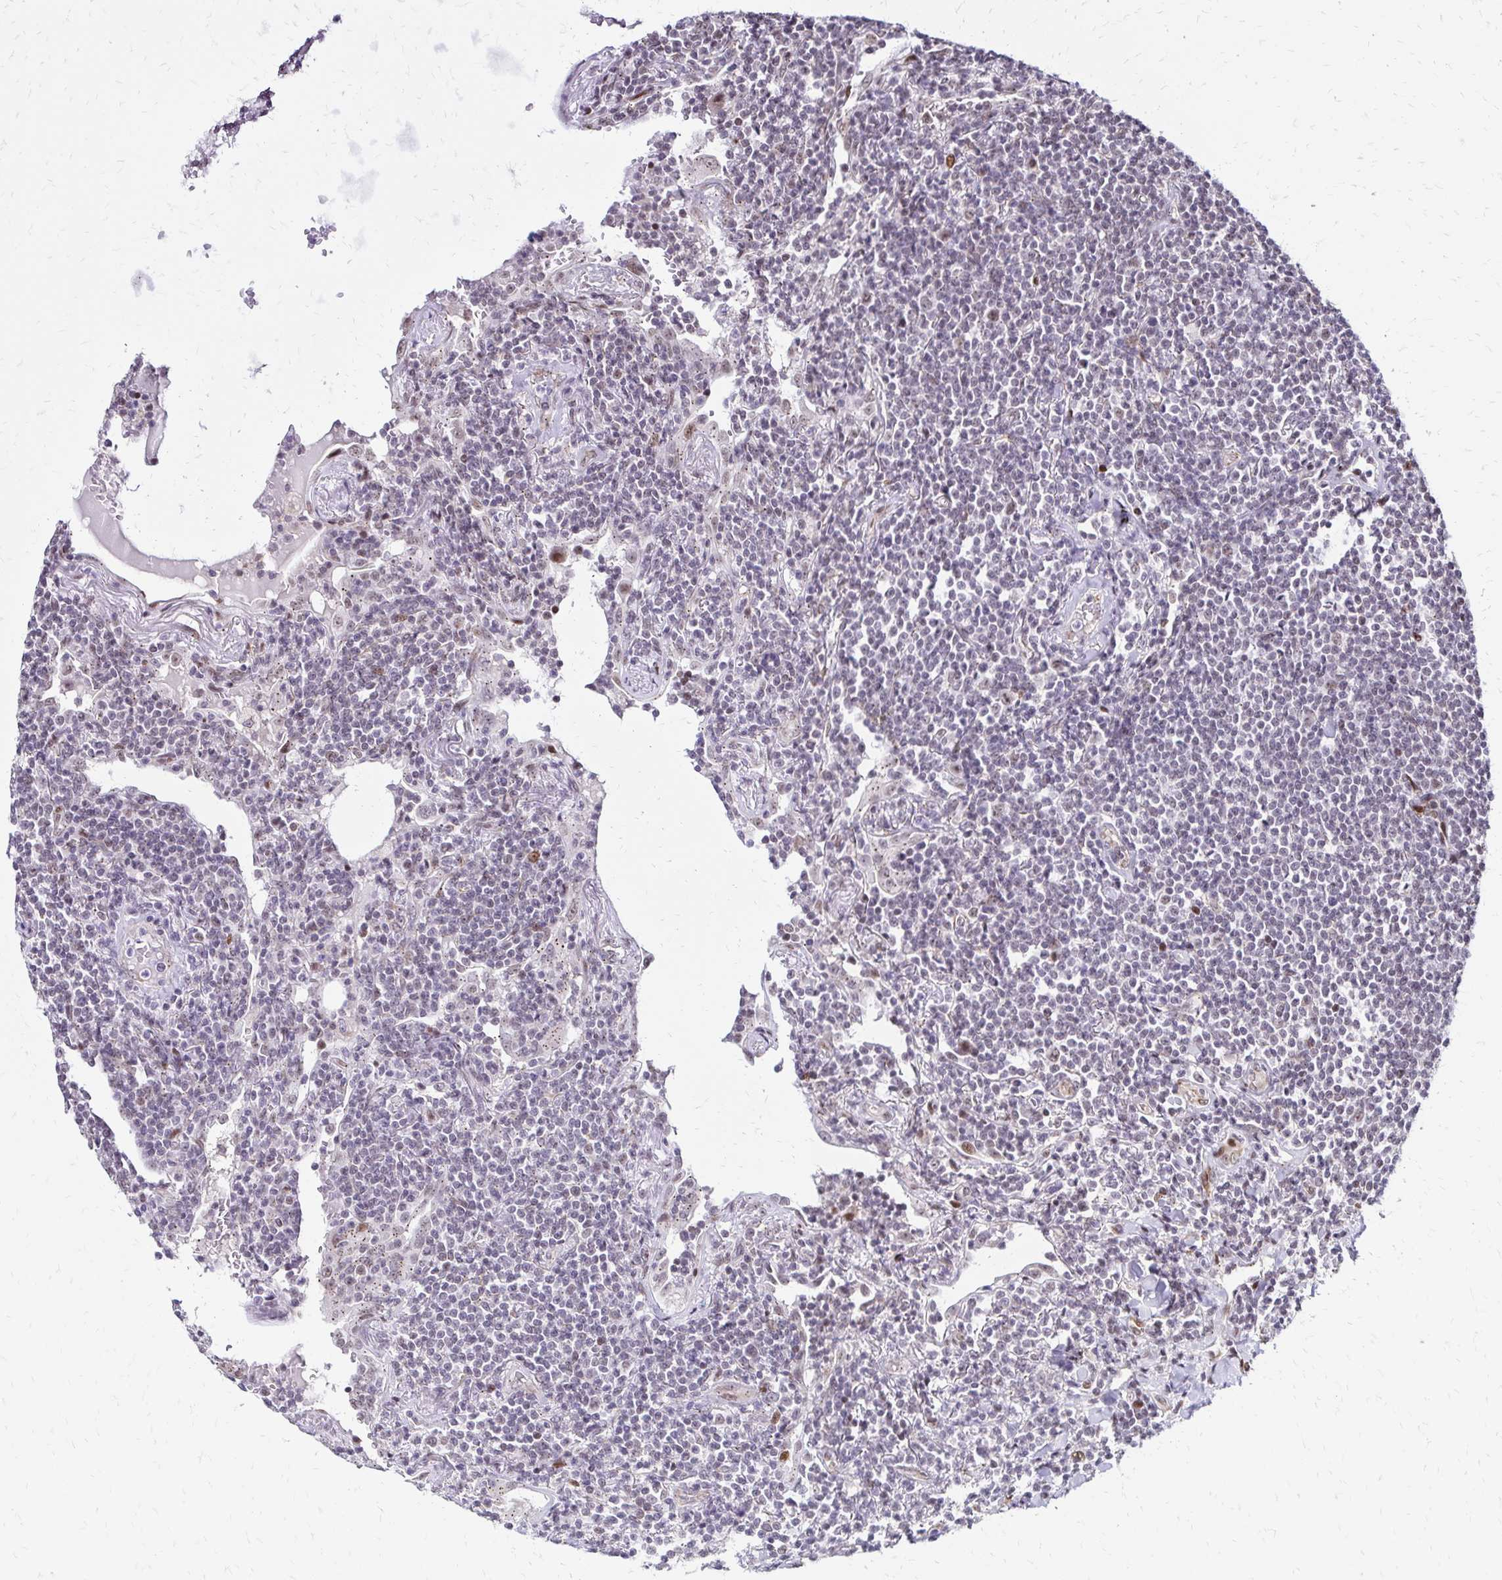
{"staining": {"intensity": "negative", "quantity": "none", "location": "none"}, "tissue": "lymphoma", "cell_type": "Tumor cells", "image_type": "cancer", "snomed": [{"axis": "morphology", "description": "Malignant lymphoma, non-Hodgkin's type, Low grade"}, {"axis": "topography", "description": "Lung"}], "caption": "Histopathology image shows no significant protein positivity in tumor cells of lymphoma.", "gene": "TOB1", "patient": {"sex": "female", "age": 71}}